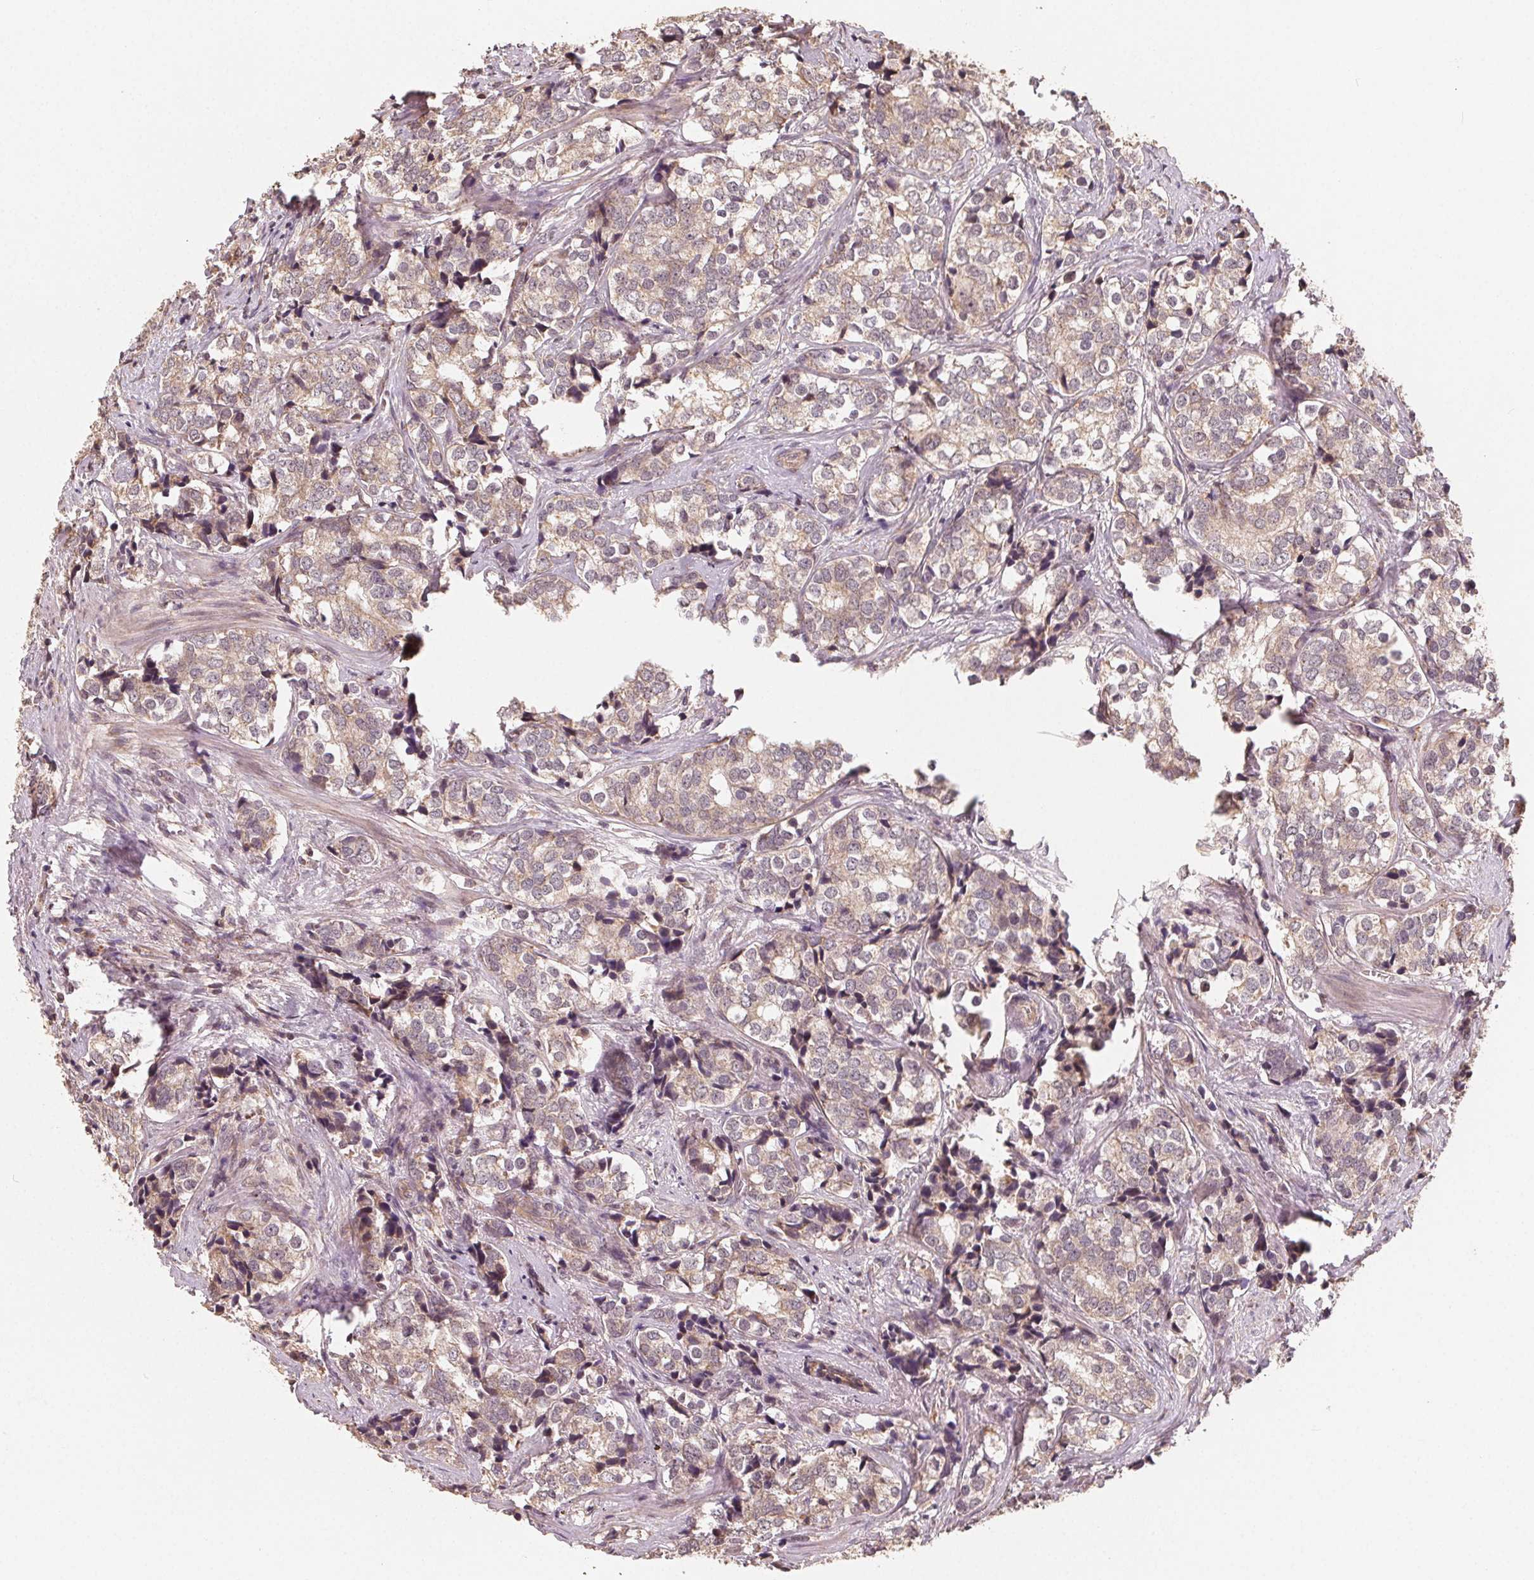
{"staining": {"intensity": "weak", "quantity": ">75%", "location": "cytoplasmic/membranous"}, "tissue": "prostate cancer", "cell_type": "Tumor cells", "image_type": "cancer", "snomed": [{"axis": "morphology", "description": "Adenocarcinoma, NOS"}, {"axis": "topography", "description": "Prostate and seminal vesicle, NOS"}], "caption": "The image displays staining of prostate cancer (adenocarcinoma), revealing weak cytoplasmic/membranous protein expression (brown color) within tumor cells. The staining is performed using DAB (3,3'-diaminobenzidine) brown chromogen to label protein expression. The nuclei are counter-stained blue using hematoxylin.", "gene": "WBP2", "patient": {"sex": "male", "age": 63}}